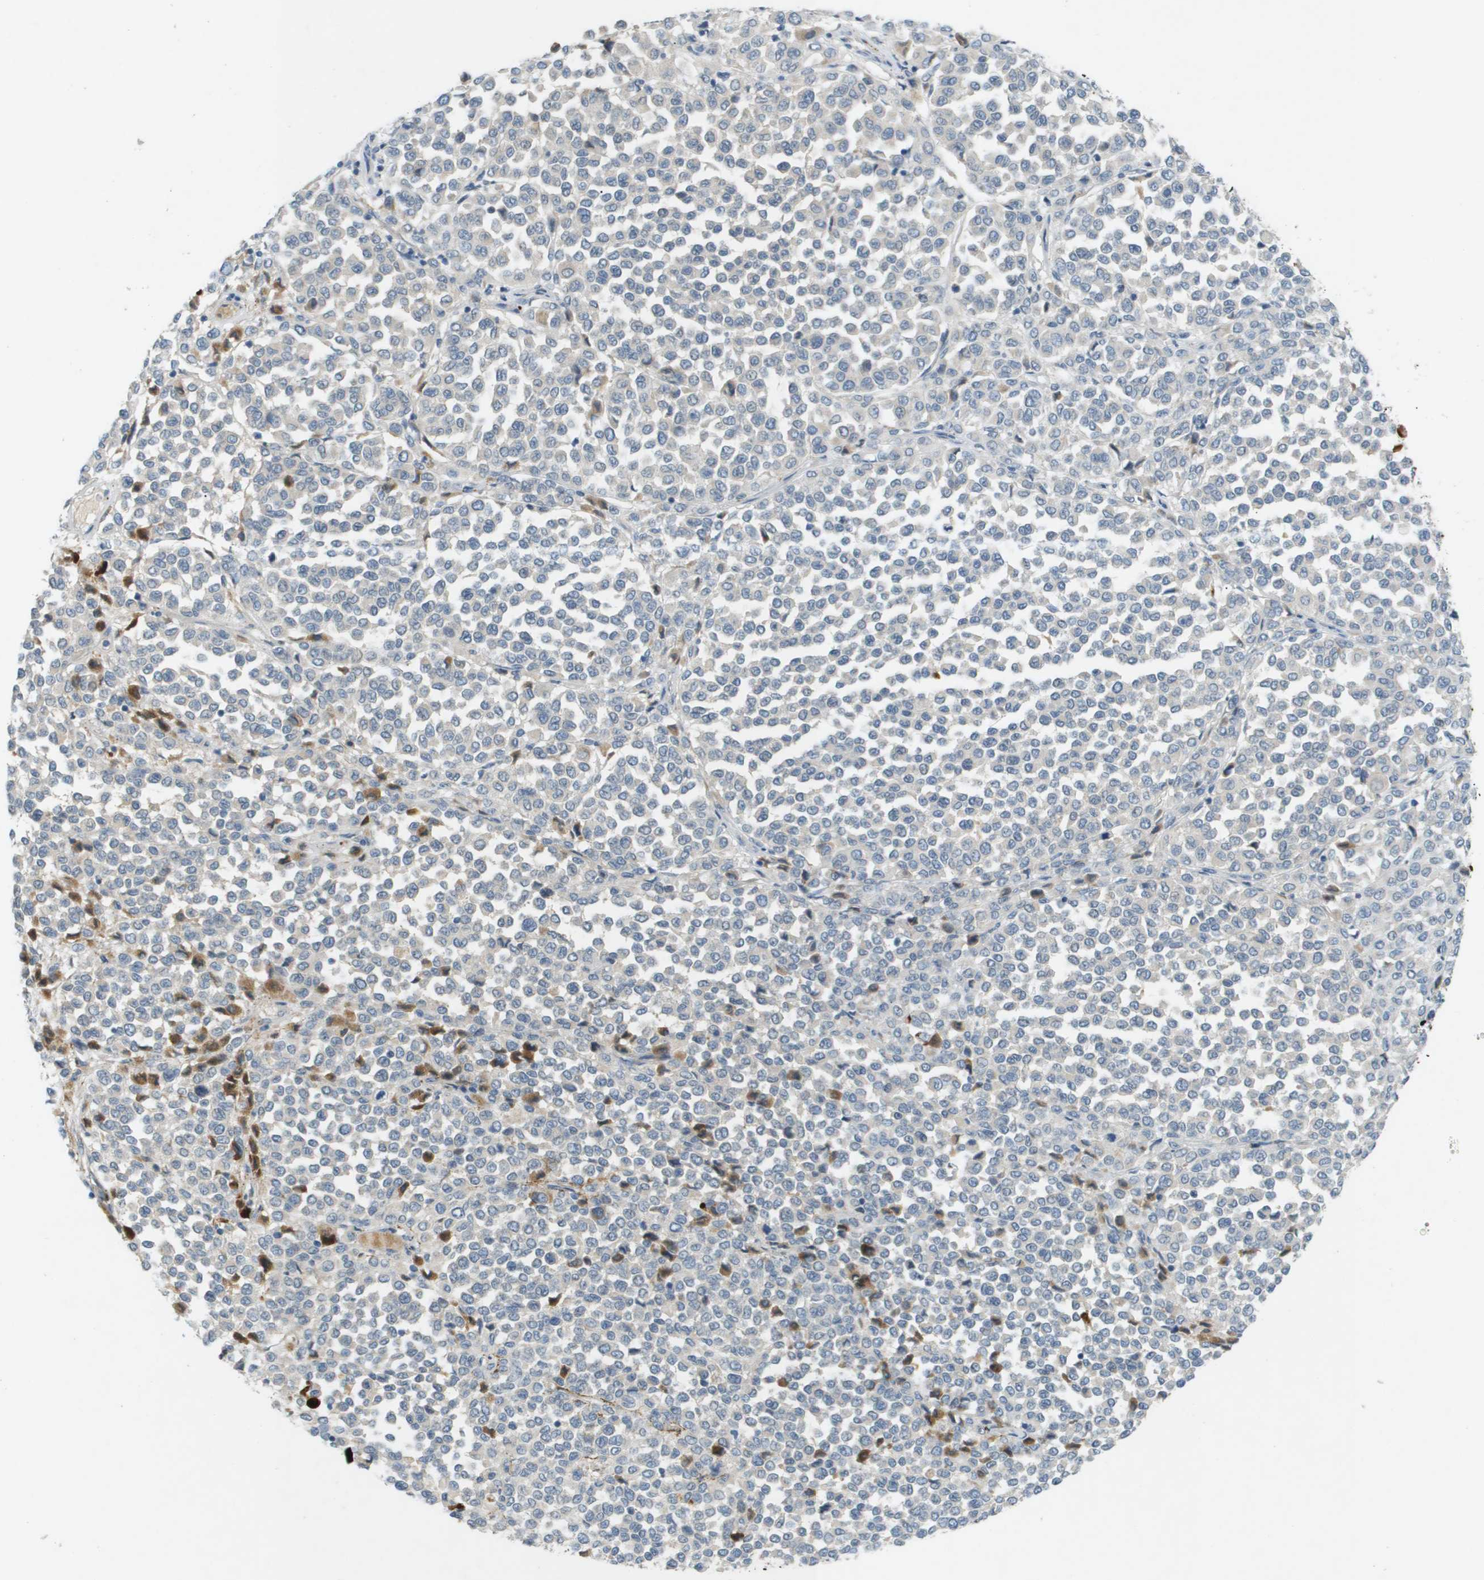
{"staining": {"intensity": "negative", "quantity": "none", "location": "none"}, "tissue": "melanoma", "cell_type": "Tumor cells", "image_type": "cancer", "snomed": [{"axis": "morphology", "description": "Malignant melanoma, Metastatic site"}, {"axis": "topography", "description": "Pancreas"}], "caption": "DAB immunohistochemical staining of human malignant melanoma (metastatic site) displays no significant staining in tumor cells.", "gene": "VTN", "patient": {"sex": "female", "age": 30}}